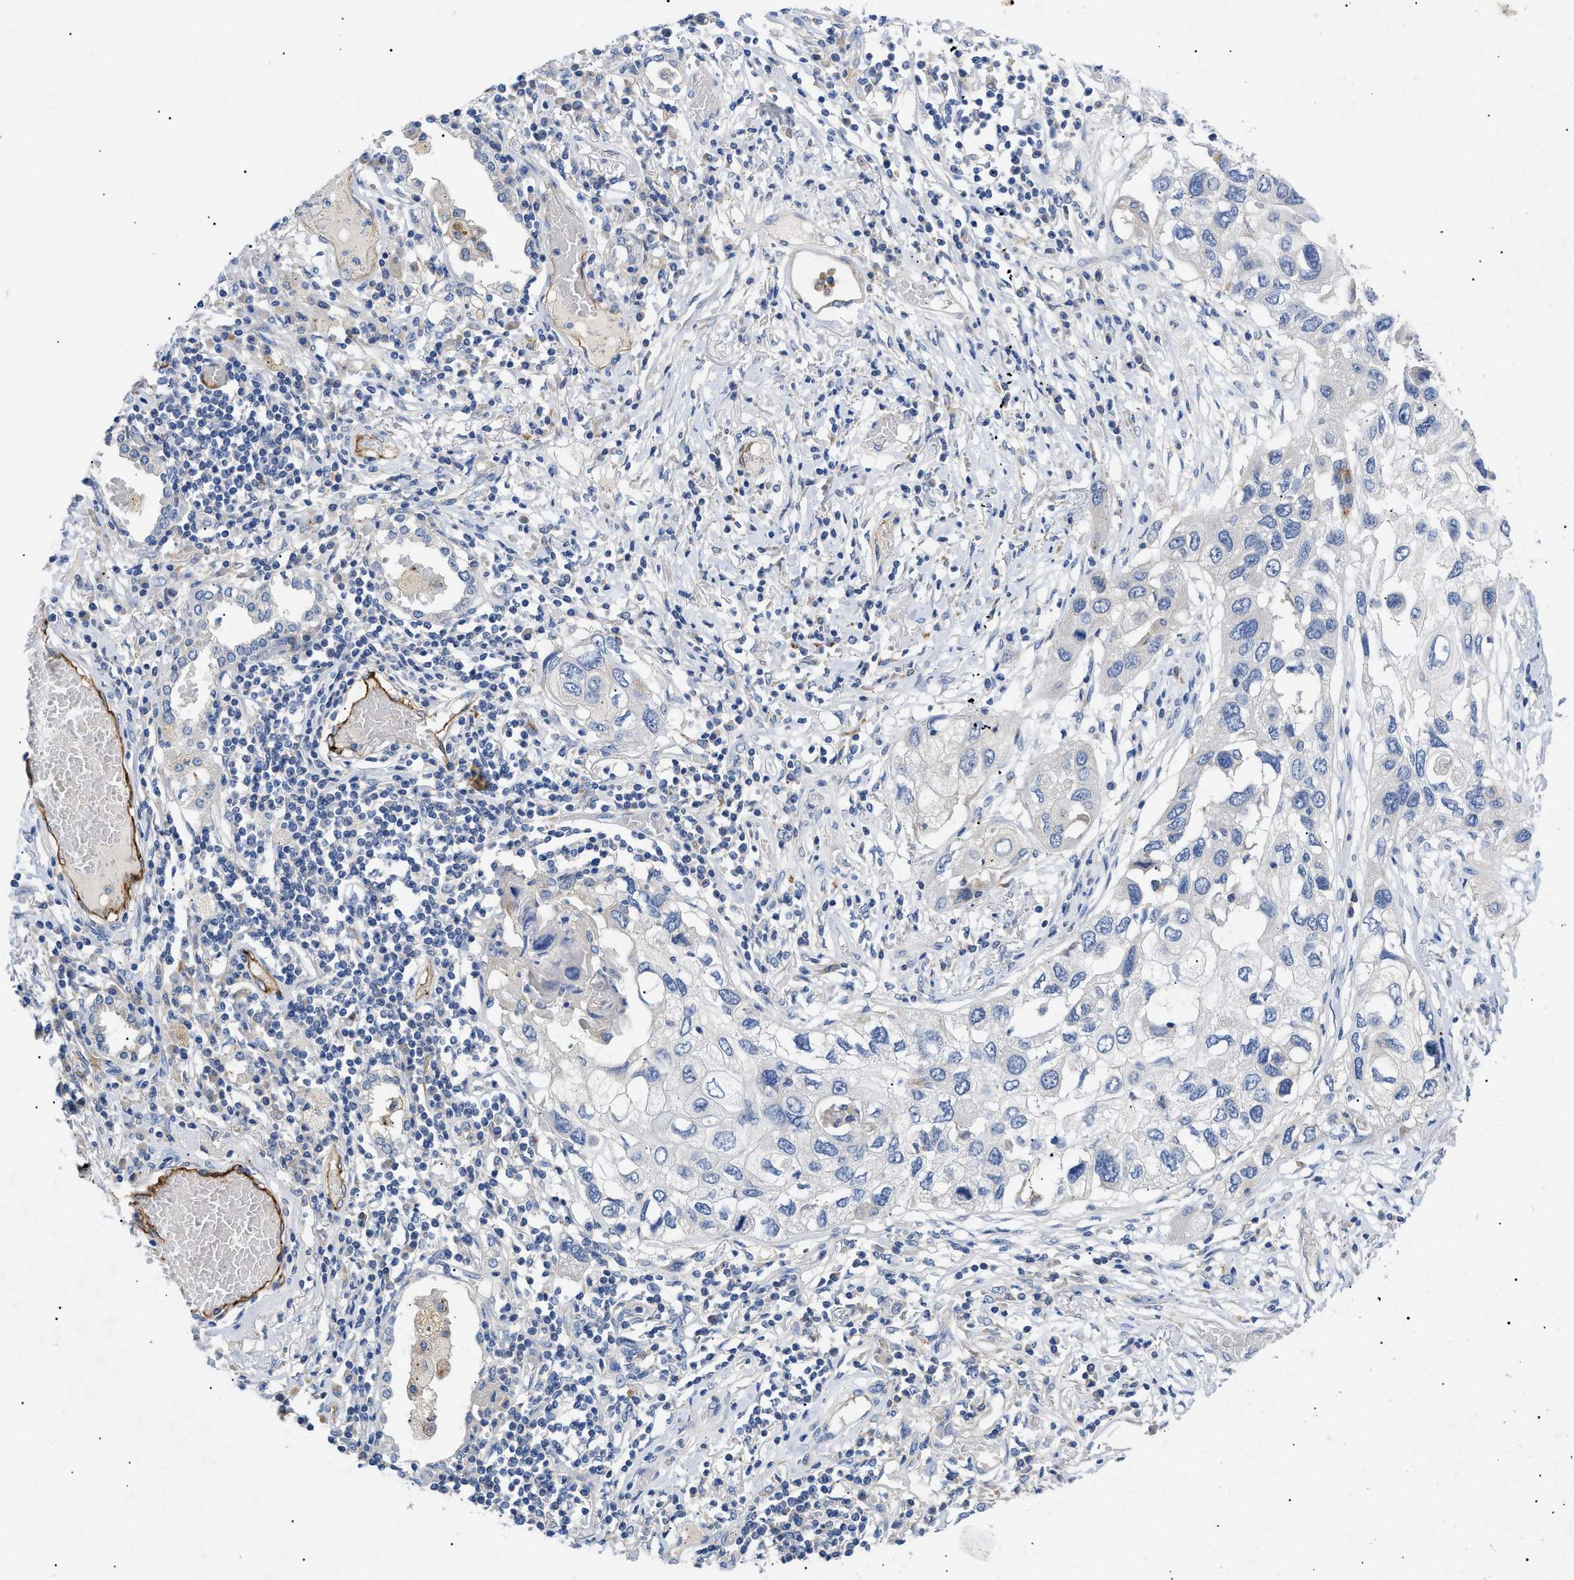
{"staining": {"intensity": "negative", "quantity": "none", "location": "none"}, "tissue": "lung cancer", "cell_type": "Tumor cells", "image_type": "cancer", "snomed": [{"axis": "morphology", "description": "Squamous cell carcinoma, NOS"}, {"axis": "topography", "description": "Lung"}], "caption": "Immunohistochemical staining of squamous cell carcinoma (lung) displays no significant expression in tumor cells.", "gene": "ACKR1", "patient": {"sex": "male", "age": 71}}